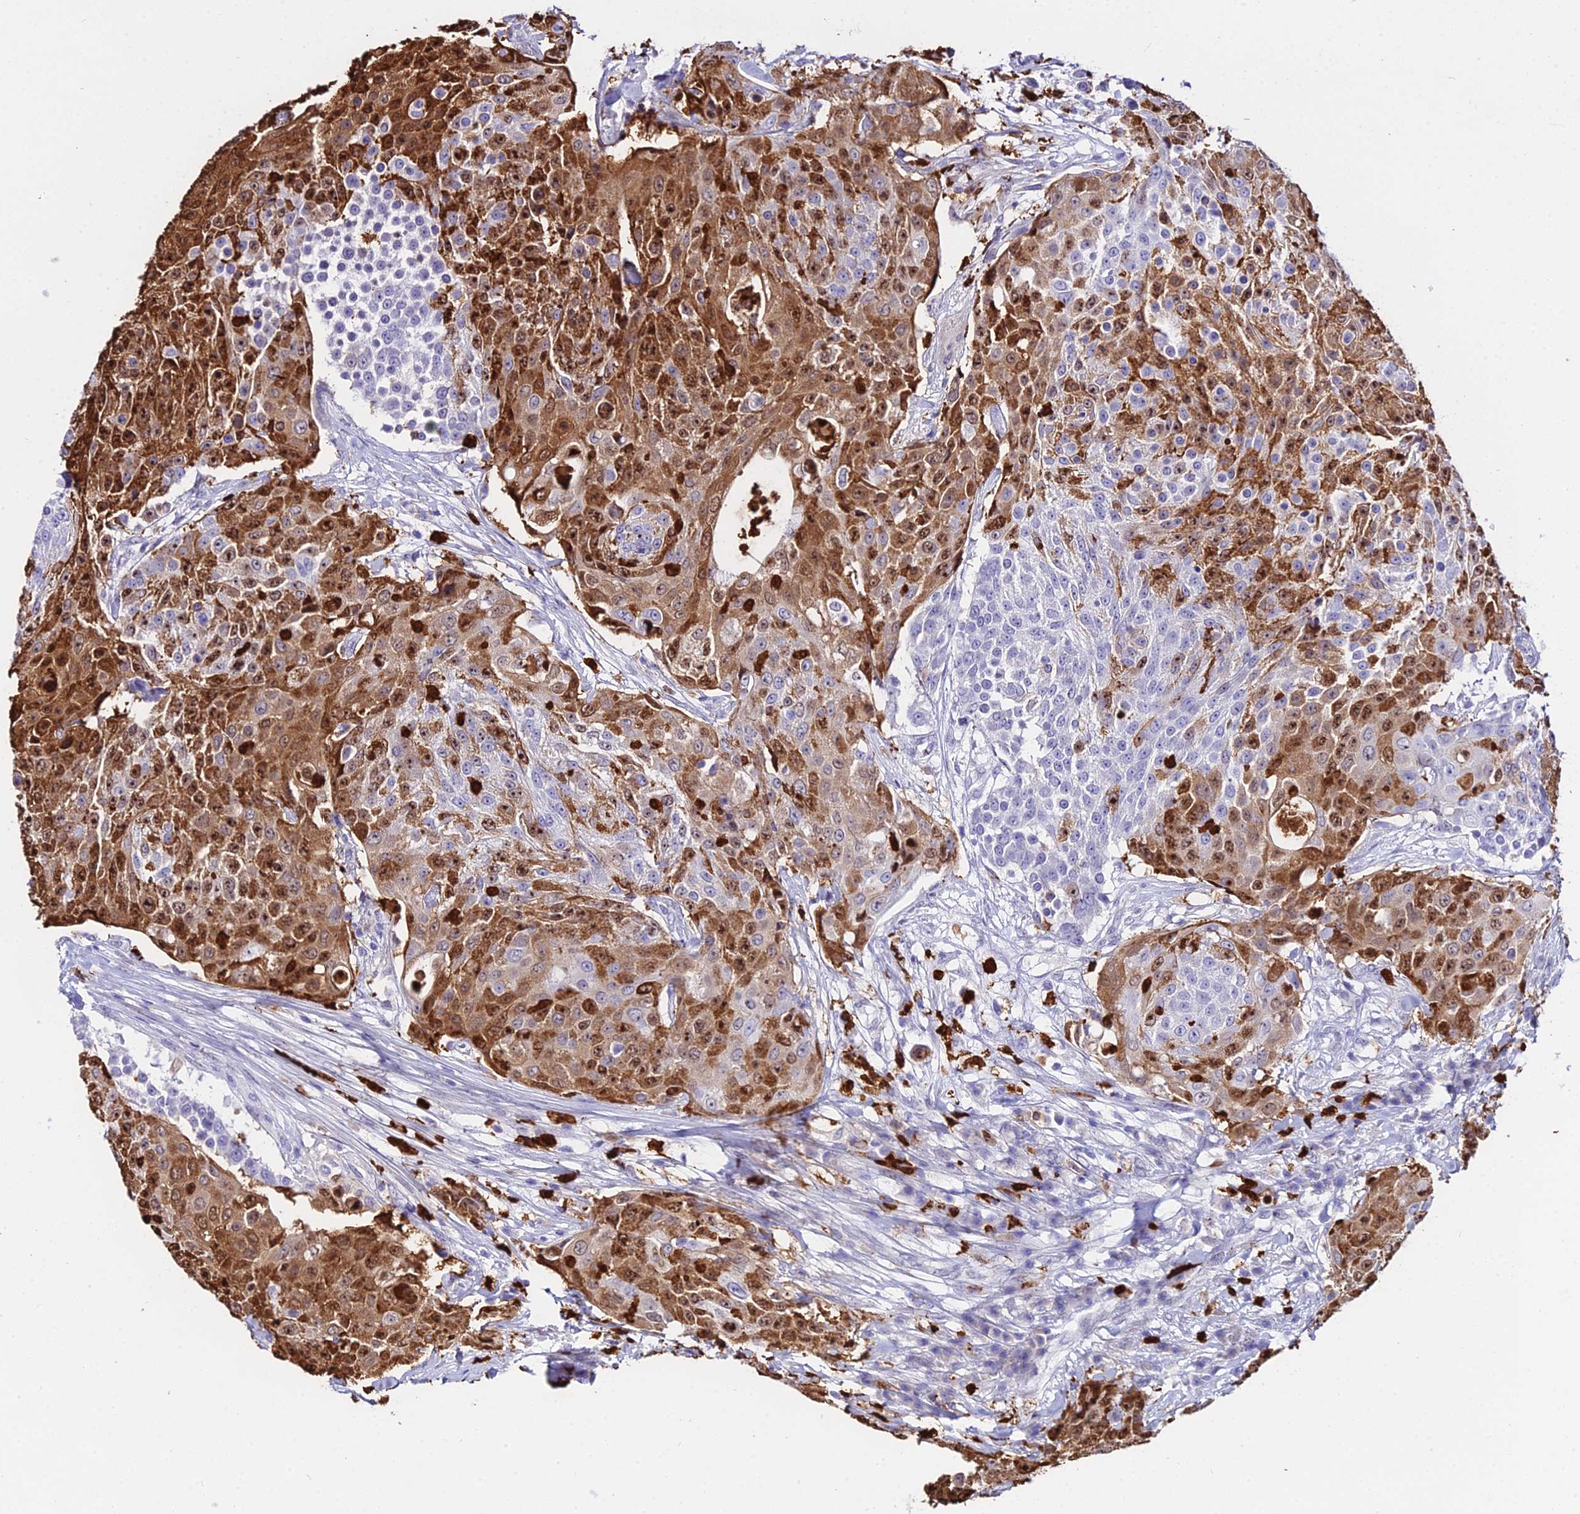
{"staining": {"intensity": "moderate", "quantity": "25%-75%", "location": "cytoplasmic/membranous,nuclear"}, "tissue": "urothelial cancer", "cell_type": "Tumor cells", "image_type": "cancer", "snomed": [{"axis": "morphology", "description": "Urothelial carcinoma, High grade"}, {"axis": "topography", "description": "Urinary bladder"}], "caption": "This is a histology image of immunohistochemistry staining of urothelial carcinoma (high-grade), which shows moderate positivity in the cytoplasmic/membranous and nuclear of tumor cells.", "gene": "MCM10", "patient": {"sex": "female", "age": 63}}